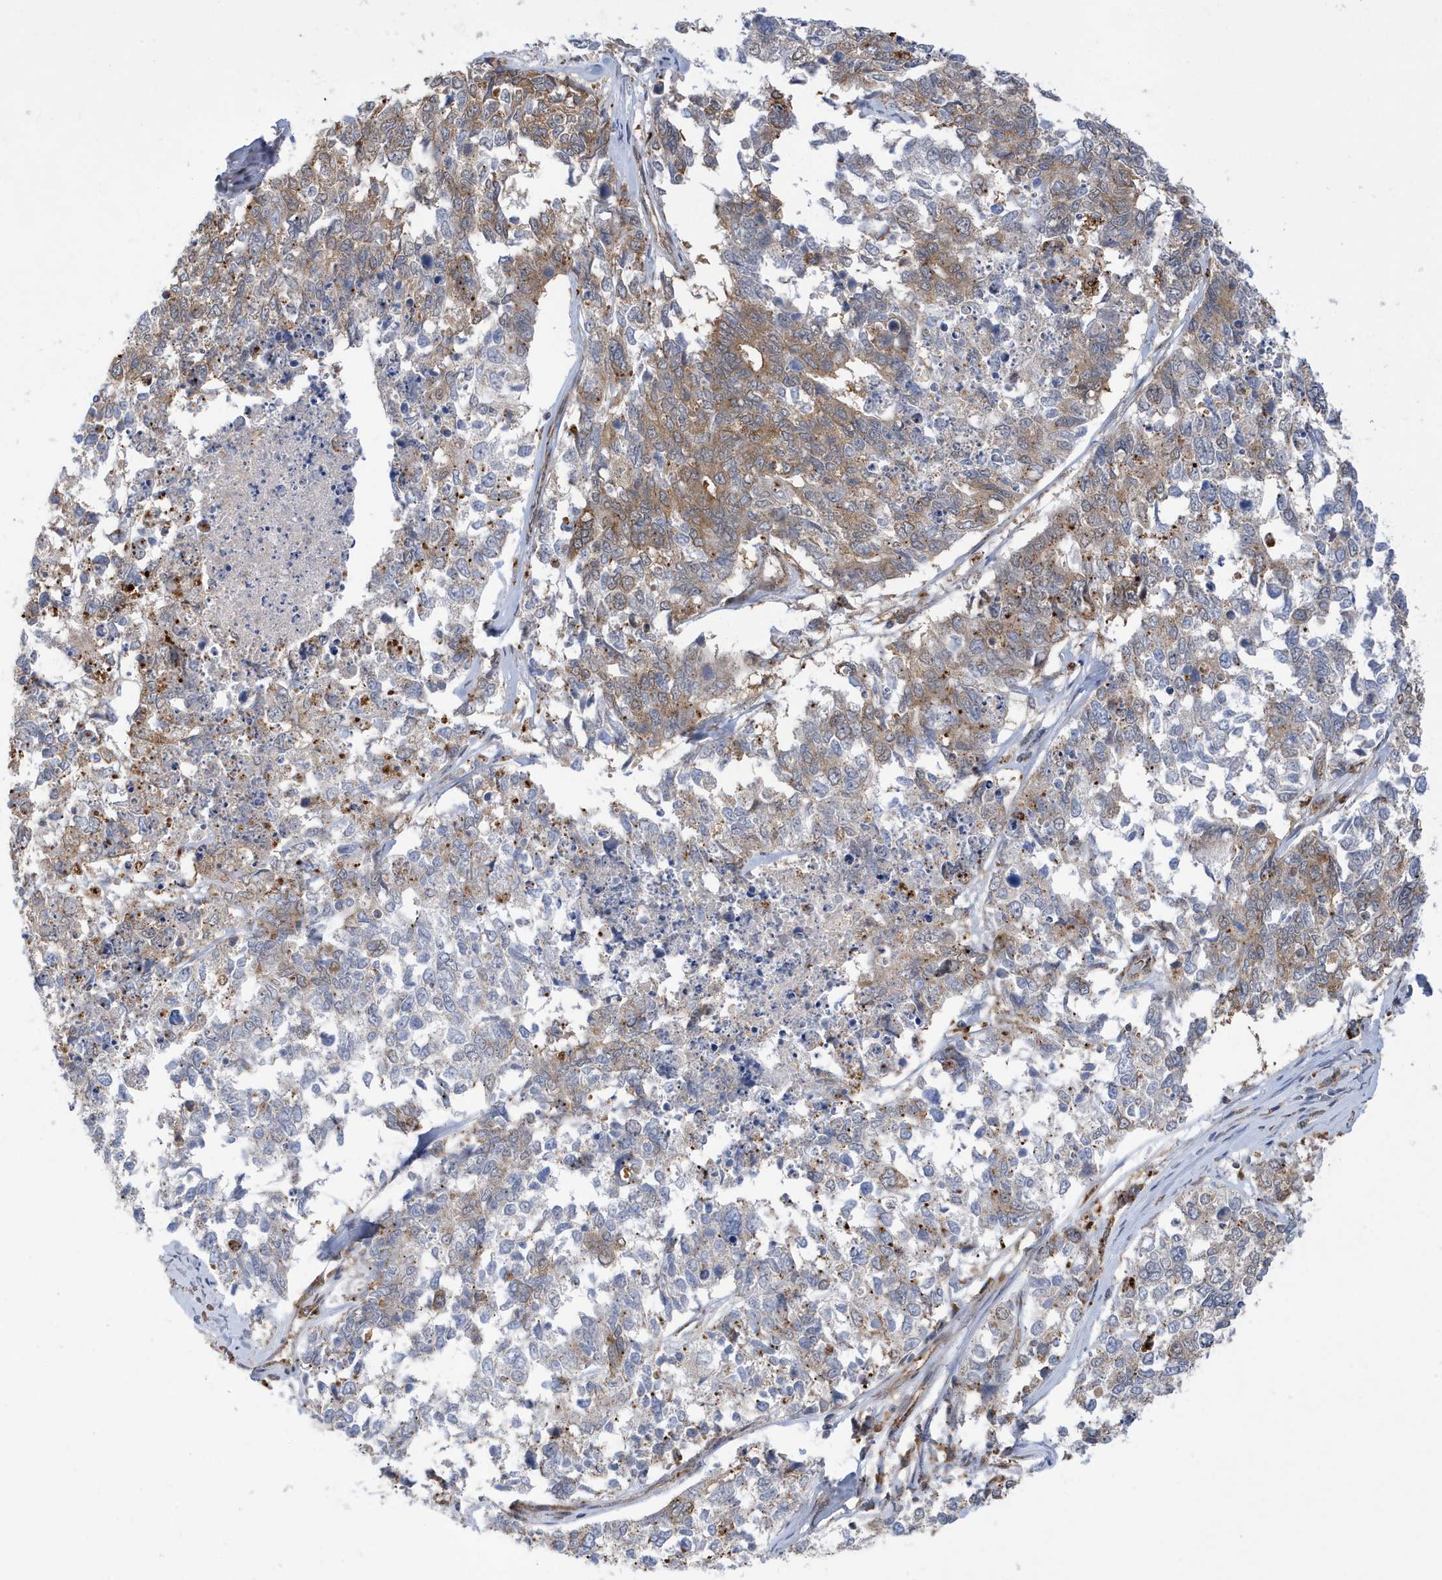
{"staining": {"intensity": "moderate", "quantity": "25%-75%", "location": "cytoplasmic/membranous"}, "tissue": "cervical cancer", "cell_type": "Tumor cells", "image_type": "cancer", "snomed": [{"axis": "morphology", "description": "Squamous cell carcinoma, NOS"}, {"axis": "topography", "description": "Cervix"}], "caption": "Cervical squamous cell carcinoma stained with a protein marker reveals moderate staining in tumor cells.", "gene": "ZNF507", "patient": {"sex": "female", "age": 63}}